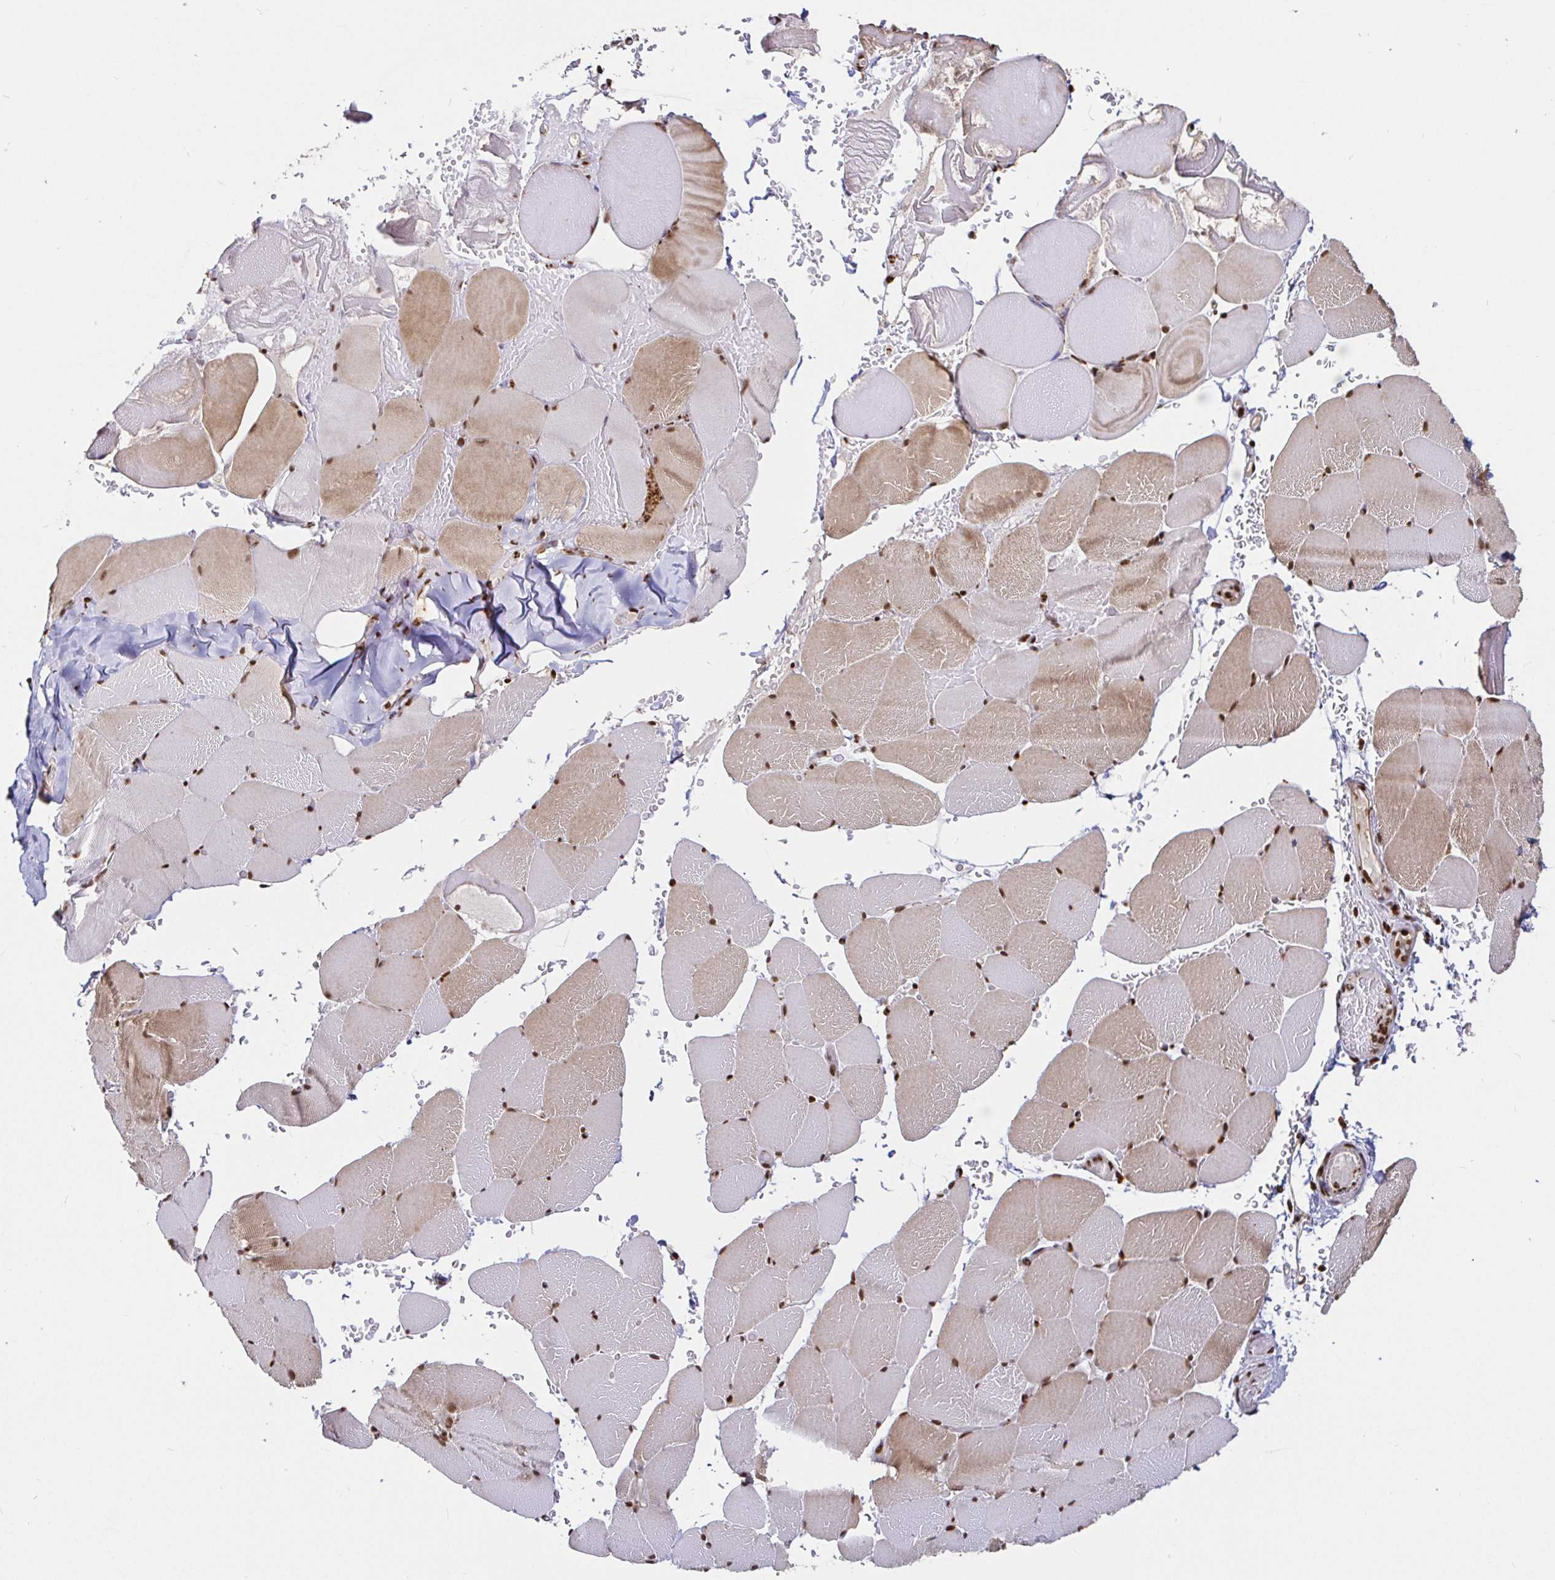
{"staining": {"intensity": "moderate", "quantity": "25%-75%", "location": "cytoplasmic/membranous,nuclear"}, "tissue": "skeletal muscle", "cell_type": "Myocytes", "image_type": "normal", "snomed": [{"axis": "morphology", "description": "Normal tissue, NOS"}, {"axis": "topography", "description": "Skeletal muscle"}], "caption": "A micrograph showing moderate cytoplasmic/membranous,nuclear staining in approximately 25%-75% of myocytes in normal skeletal muscle, as visualized by brown immunohistochemical staining.", "gene": "SP3", "patient": {"sex": "female", "age": 37}}